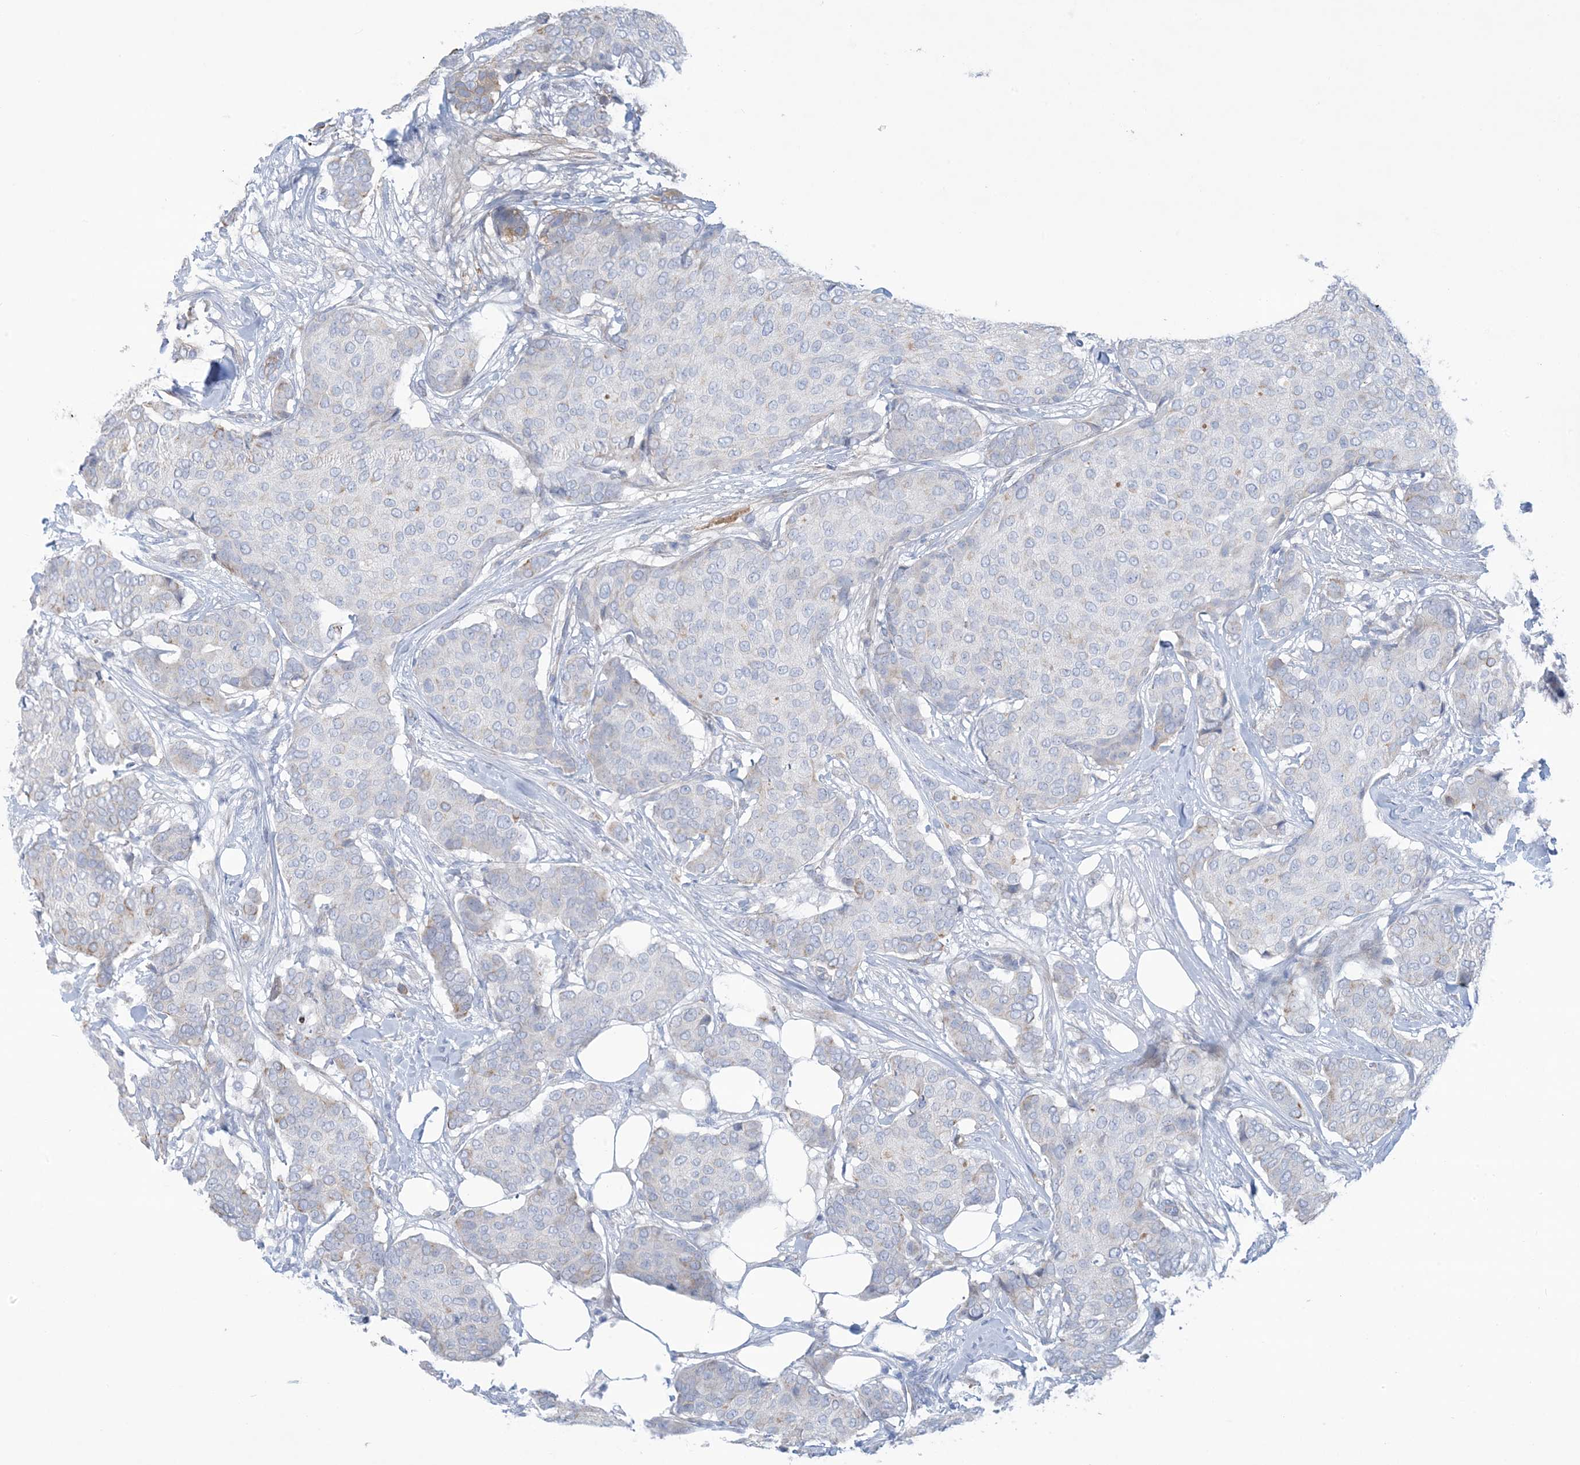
{"staining": {"intensity": "negative", "quantity": "none", "location": "none"}, "tissue": "breast cancer", "cell_type": "Tumor cells", "image_type": "cancer", "snomed": [{"axis": "morphology", "description": "Duct carcinoma"}, {"axis": "topography", "description": "Breast"}], "caption": "The photomicrograph demonstrates no significant staining in tumor cells of breast cancer.", "gene": "ATP11C", "patient": {"sex": "female", "age": 75}}